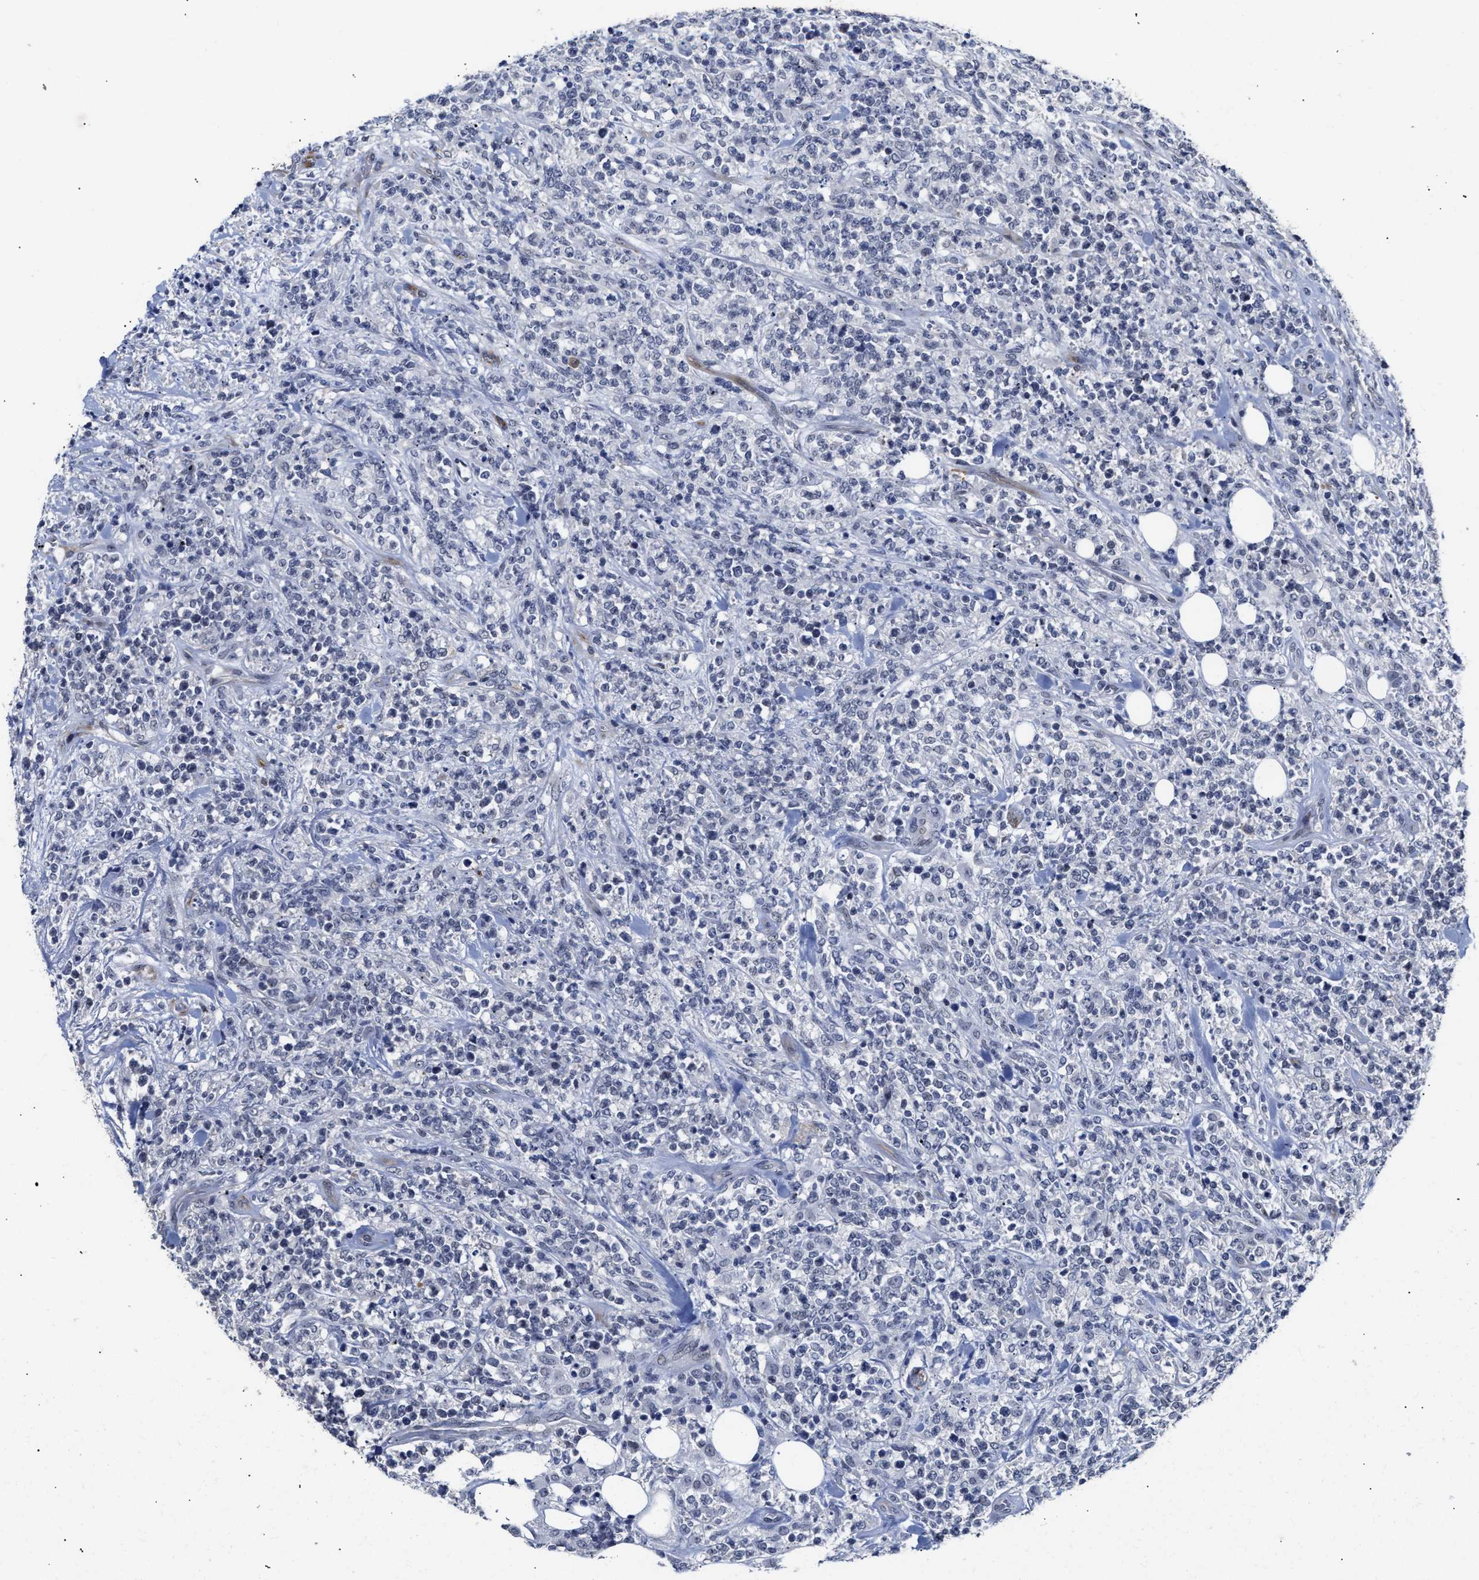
{"staining": {"intensity": "negative", "quantity": "none", "location": "none"}, "tissue": "lymphoma", "cell_type": "Tumor cells", "image_type": "cancer", "snomed": [{"axis": "morphology", "description": "Malignant lymphoma, non-Hodgkin's type, High grade"}, {"axis": "topography", "description": "Soft tissue"}], "caption": "High magnification brightfield microscopy of lymphoma stained with DAB (3,3'-diaminobenzidine) (brown) and counterstained with hematoxylin (blue): tumor cells show no significant staining.", "gene": "AHNAK2", "patient": {"sex": "male", "age": 18}}